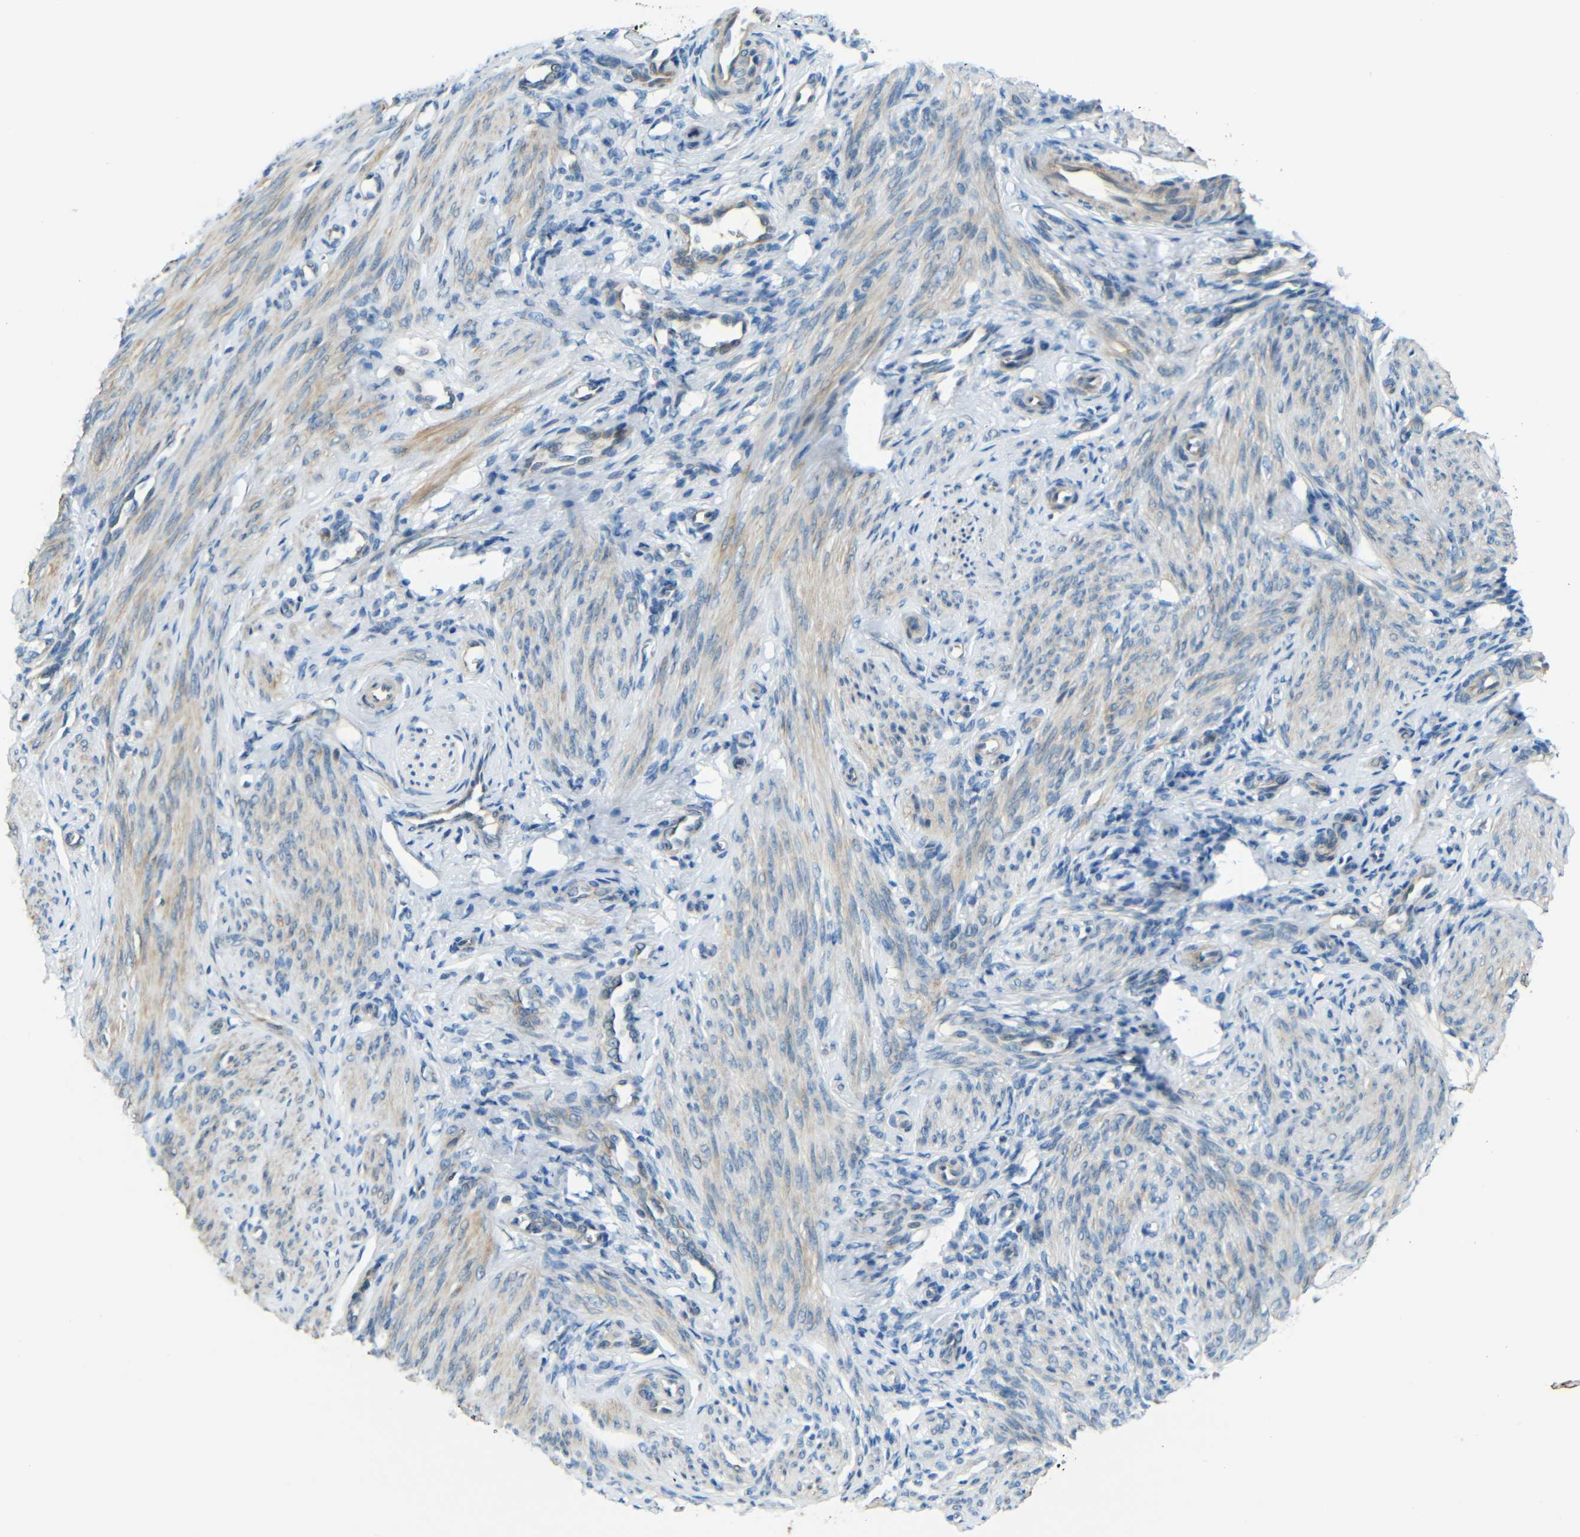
{"staining": {"intensity": "weak", "quantity": "<25%", "location": "cytoplasmic/membranous"}, "tissue": "endometrium", "cell_type": "Cells in endometrial stroma", "image_type": "normal", "snomed": [{"axis": "morphology", "description": "Normal tissue, NOS"}, {"axis": "topography", "description": "Endometrium"}], "caption": "A micrograph of human endometrium is negative for staining in cells in endometrial stroma. (Stains: DAB immunohistochemistry with hematoxylin counter stain, Microscopy: brightfield microscopy at high magnification).", "gene": "FNDC3A", "patient": {"sex": "female", "age": 27}}